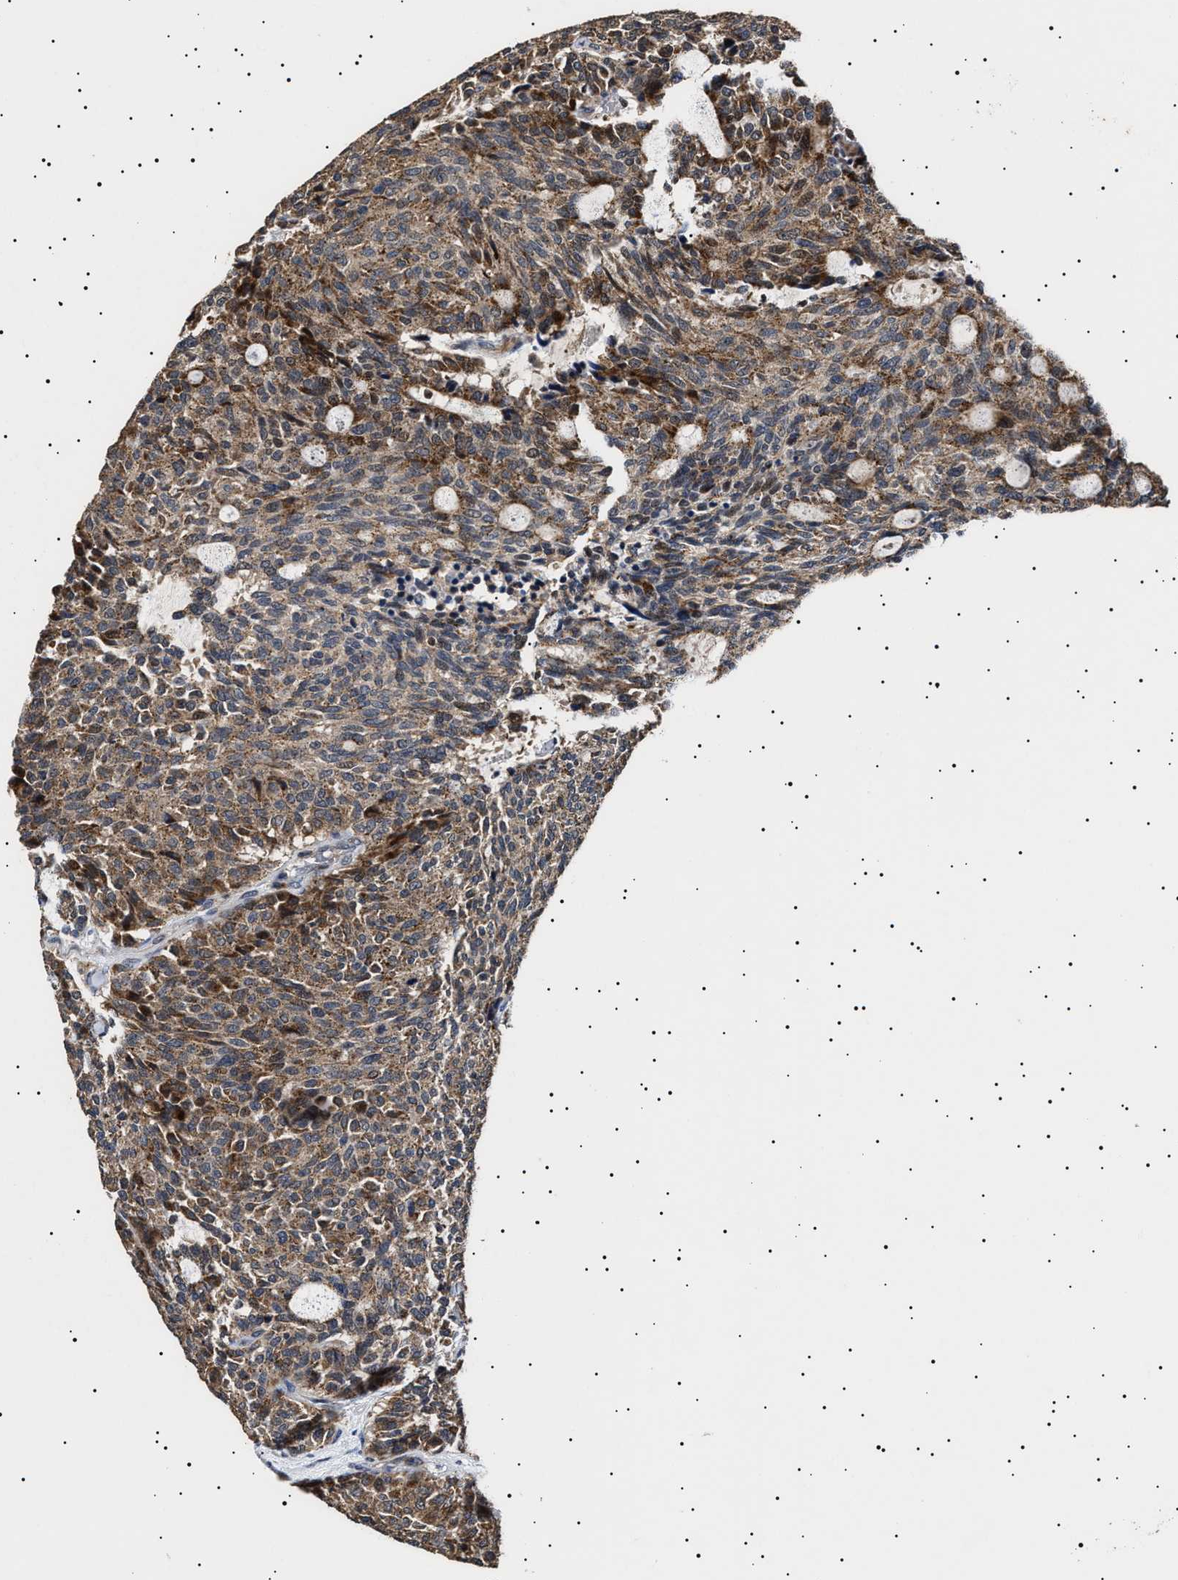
{"staining": {"intensity": "moderate", "quantity": ">75%", "location": "cytoplasmic/membranous"}, "tissue": "carcinoid", "cell_type": "Tumor cells", "image_type": "cancer", "snomed": [{"axis": "morphology", "description": "Carcinoid, malignant, NOS"}, {"axis": "topography", "description": "Pancreas"}], "caption": "Human malignant carcinoid stained with a protein marker demonstrates moderate staining in tumor cells.", "gene": "RAB34", "patient": {"sex": "female", "age": 54}}